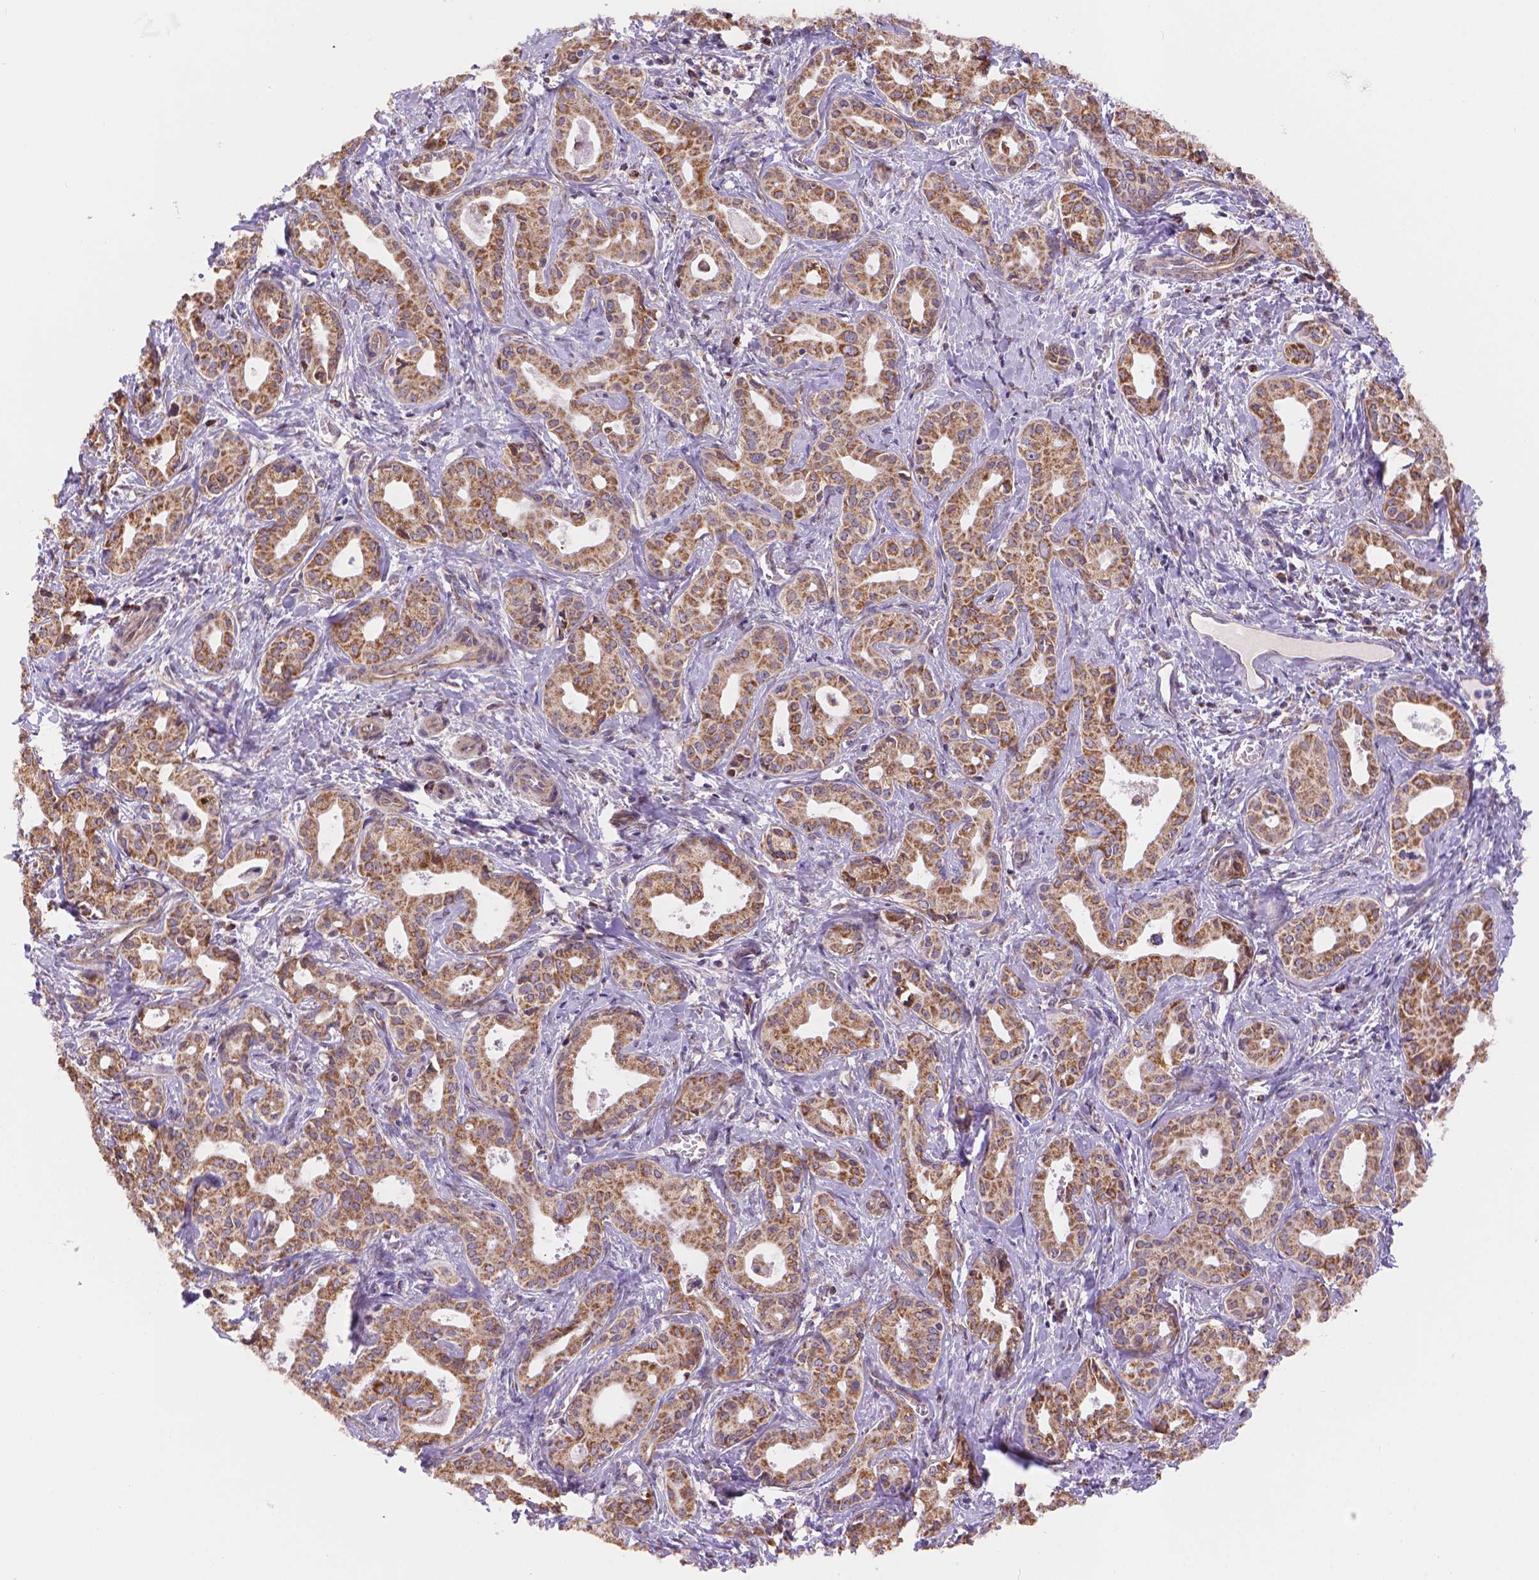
{"staining": {"intensity": "moderate", "quantity": ">75%", "location": "cytoplasmic/membranous"}, "tissue": "liver cancer", "cell_type": "Tumor cells", "image_type": "cancer", "snomed": [{"axis": "morphology", "description": "Cholangiocarcinoma"}, {"axis": "topography", "description": "Liver"}], "caption": "Immunohistochemistry (IHC) photomicrograph of liver cancer stained for a protein (brown), which shows medium levels of moderate cytoplasmic/membranous expression in approximately >75% of tumor cells.", "gene": "CYYR1", "patient": {"sex": "female", "age": 65}}